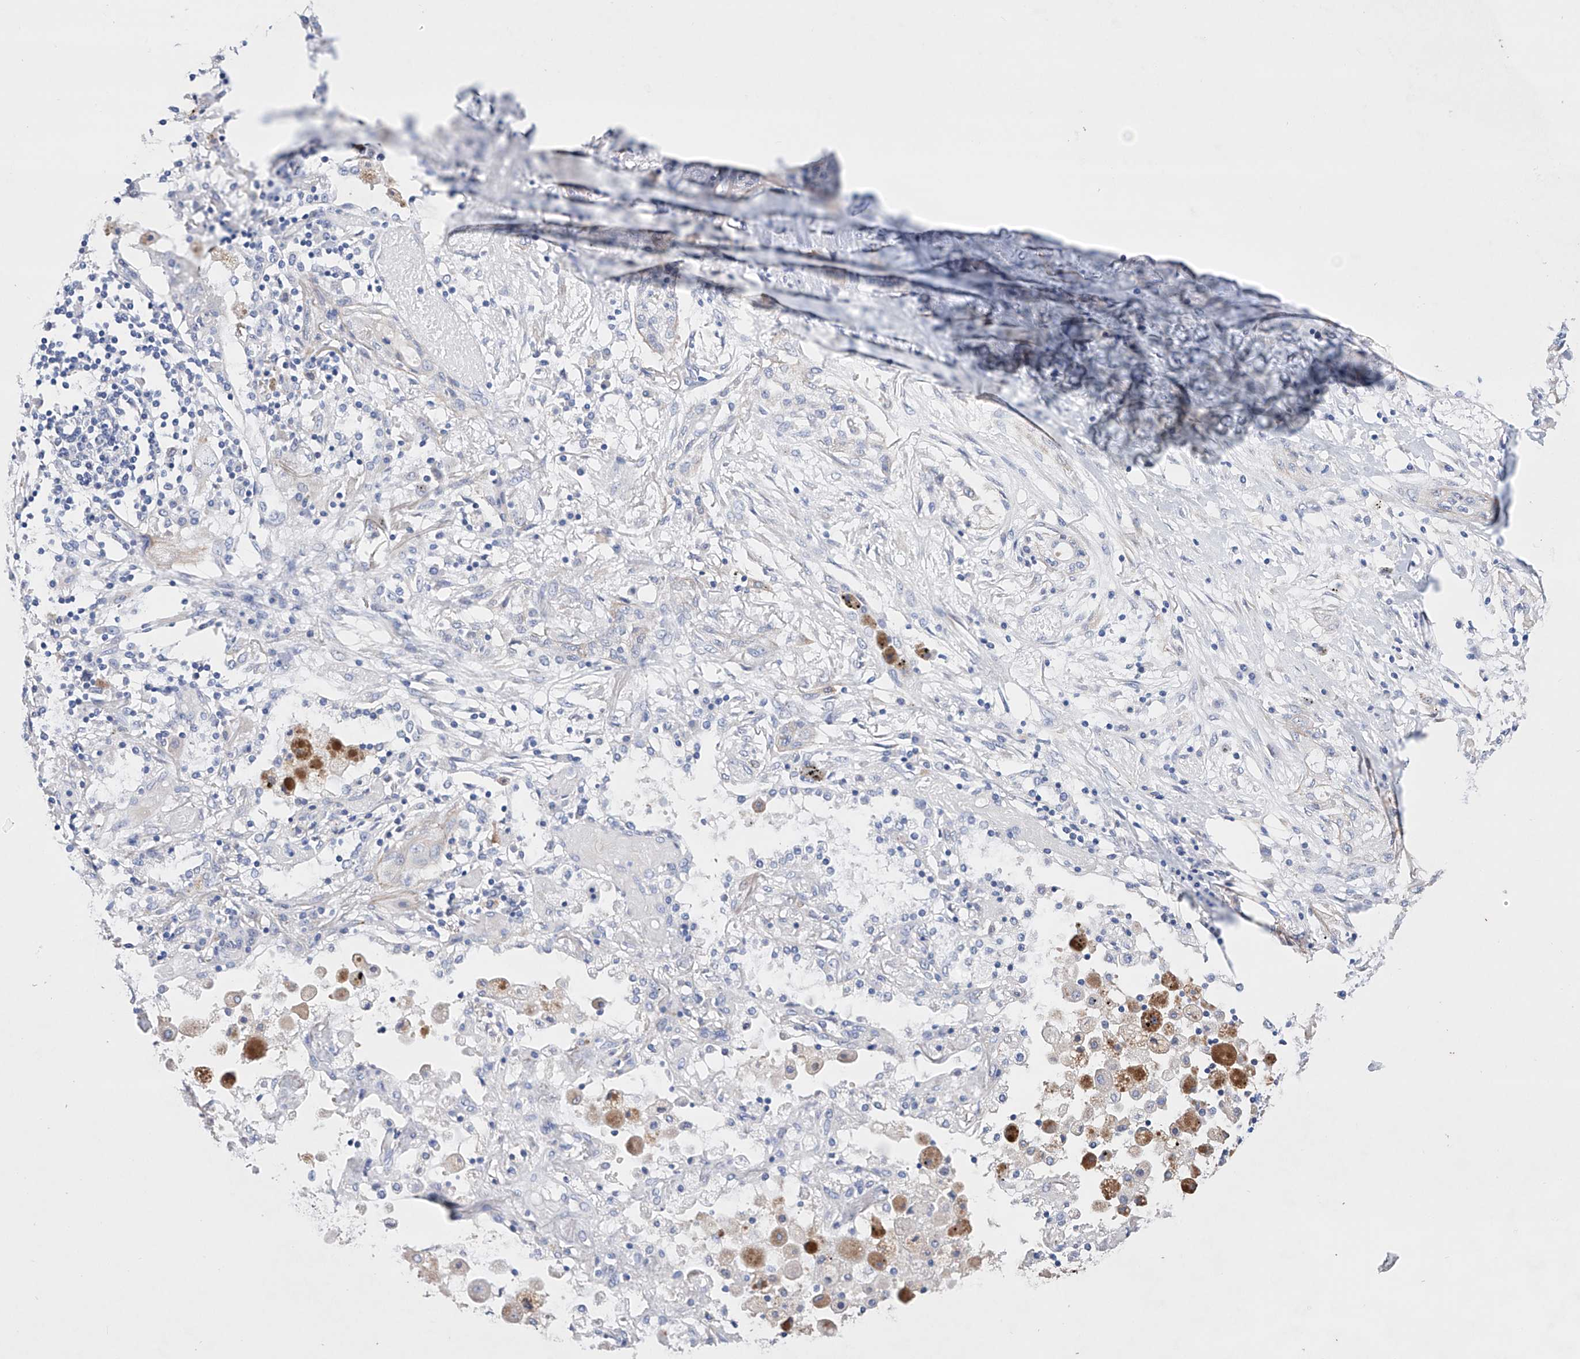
{"staining": {"intensity": "negative", "quantity": "none", "location": "none"}, "tissue": "lung cancer", "cell_type": "Tumor cells", "image_type": "cancer", "snomed": [{"axis": "morphology", "description": "Squamous cell carcinoma, NOS"}, {"axis": "topography", "description": "Lung"}], "caption": "Micrograph shows no protein expression in tumor cells of lung squamous cell carcinoma tissue.", "gene": "AFG1L", "patient": {"sex": "female", "age": 47}}